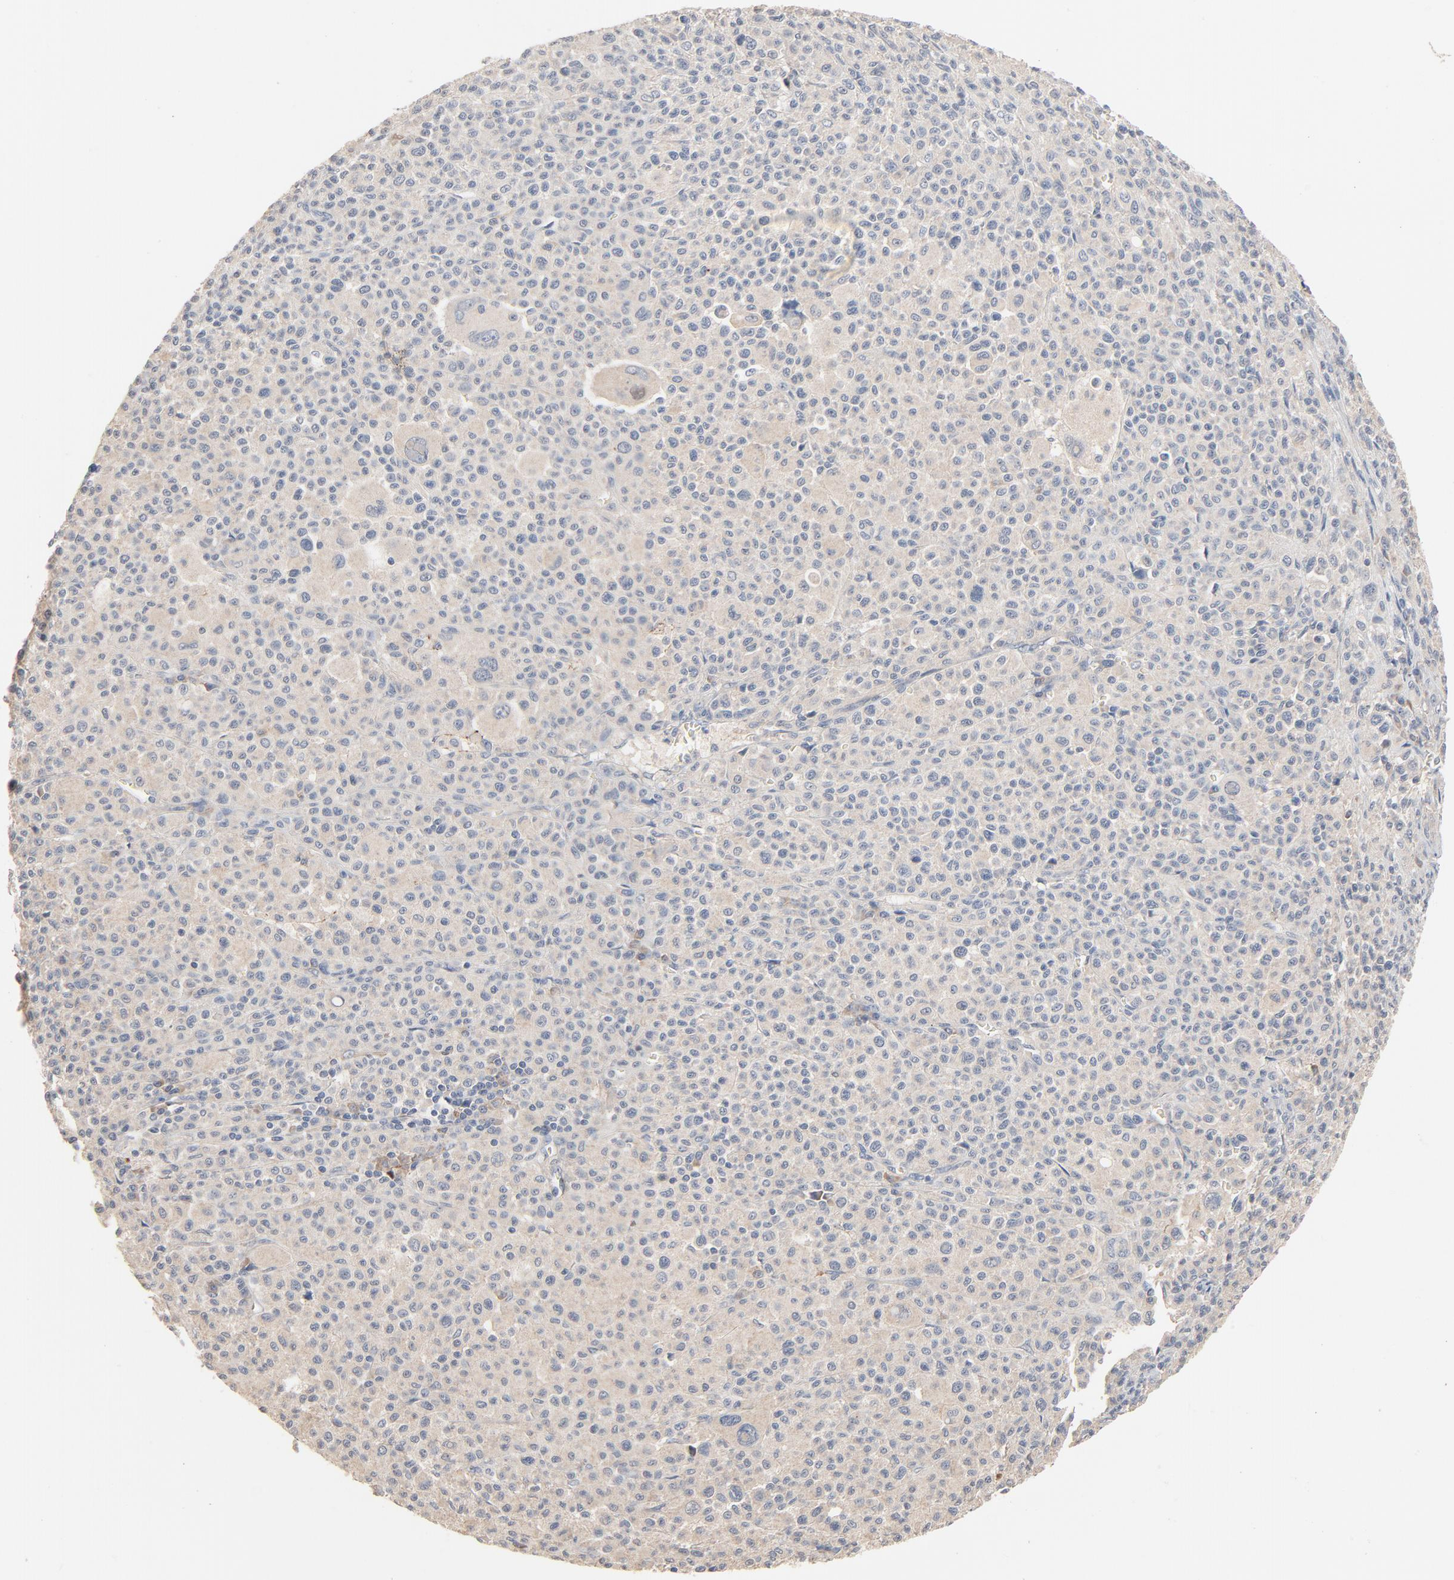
{"staining": {"intensity": "negative", "quantity": "none", "location": "none"}, "tissue": "melanoma", "cell_type": "Tumor cells", "image_type": "cancer", "snomed": [{"axis": "morphology", "description": "Malignant melanoma, Metastatic site"}, {"axis": "topography", "description": "Skin"}], "caption": "This micrograph is of malignant melanoma (metastatic site) stained with immunohistochemistry to label a protein in brown with the nuclei are counter-stained blue. There is no staining in tumor cells. Nuclei are stained in blue.", "gene": "ZDHHC8", "patient": {"sex": "female", "age": 74}}